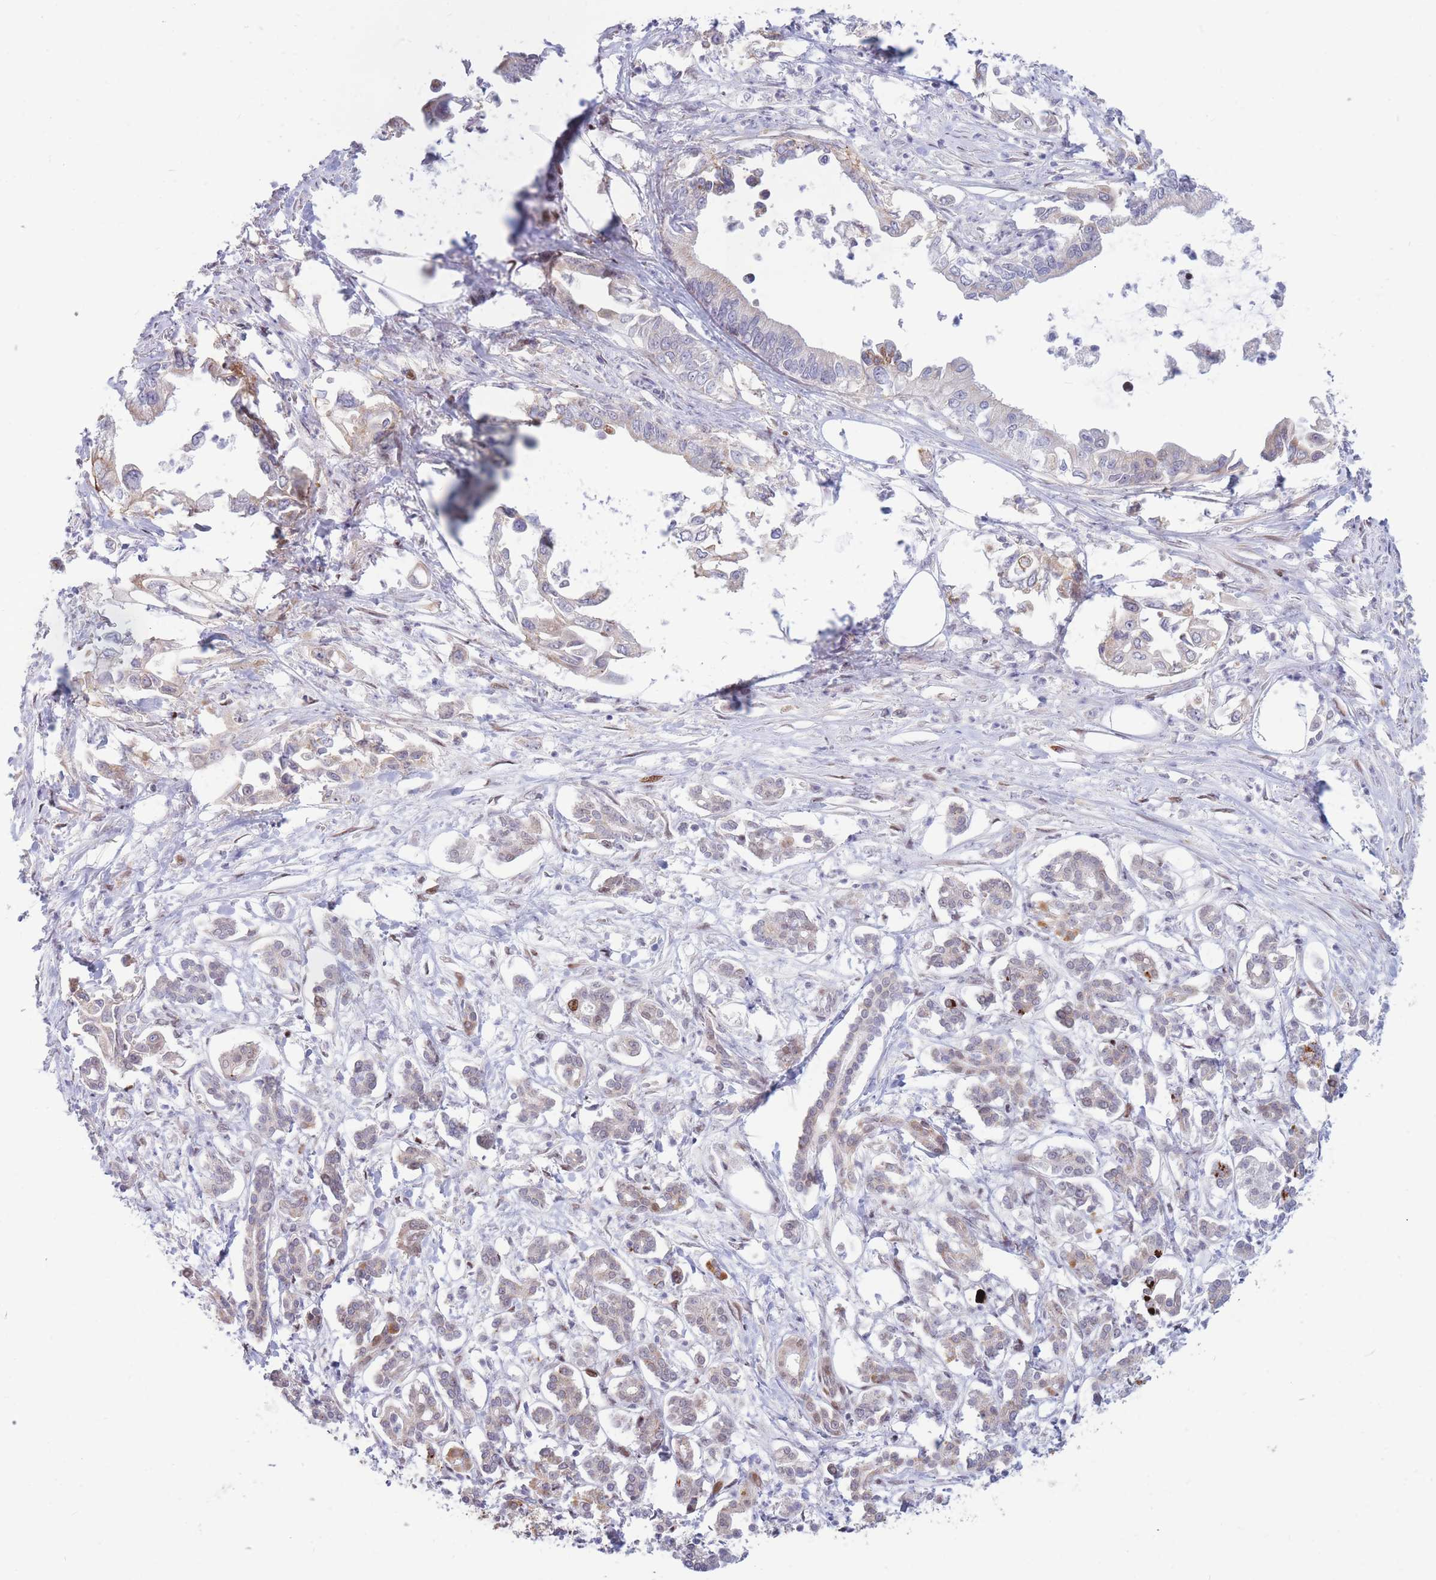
{"staining": {"intensity": "negative", "quantity": "none", "location": "none"}, "tissue": "pancreatic cancer", "cell_type": "Tumor cells", "image_type": "cancer", "snomed": [{"axis": "morphology", "description": "Adenocarcinoma, NOS"}, {"axis": "topography", "description": "Pancreas"}], "caption": "Tumor cells show no significant expression in pancreatic cancer (adenocarcinoma). (Immunohistochemistry (ihc), brightfield microscopy, high magnification).", "gene": "MOB4", "patient": {"sex": "male", "age": 61}}